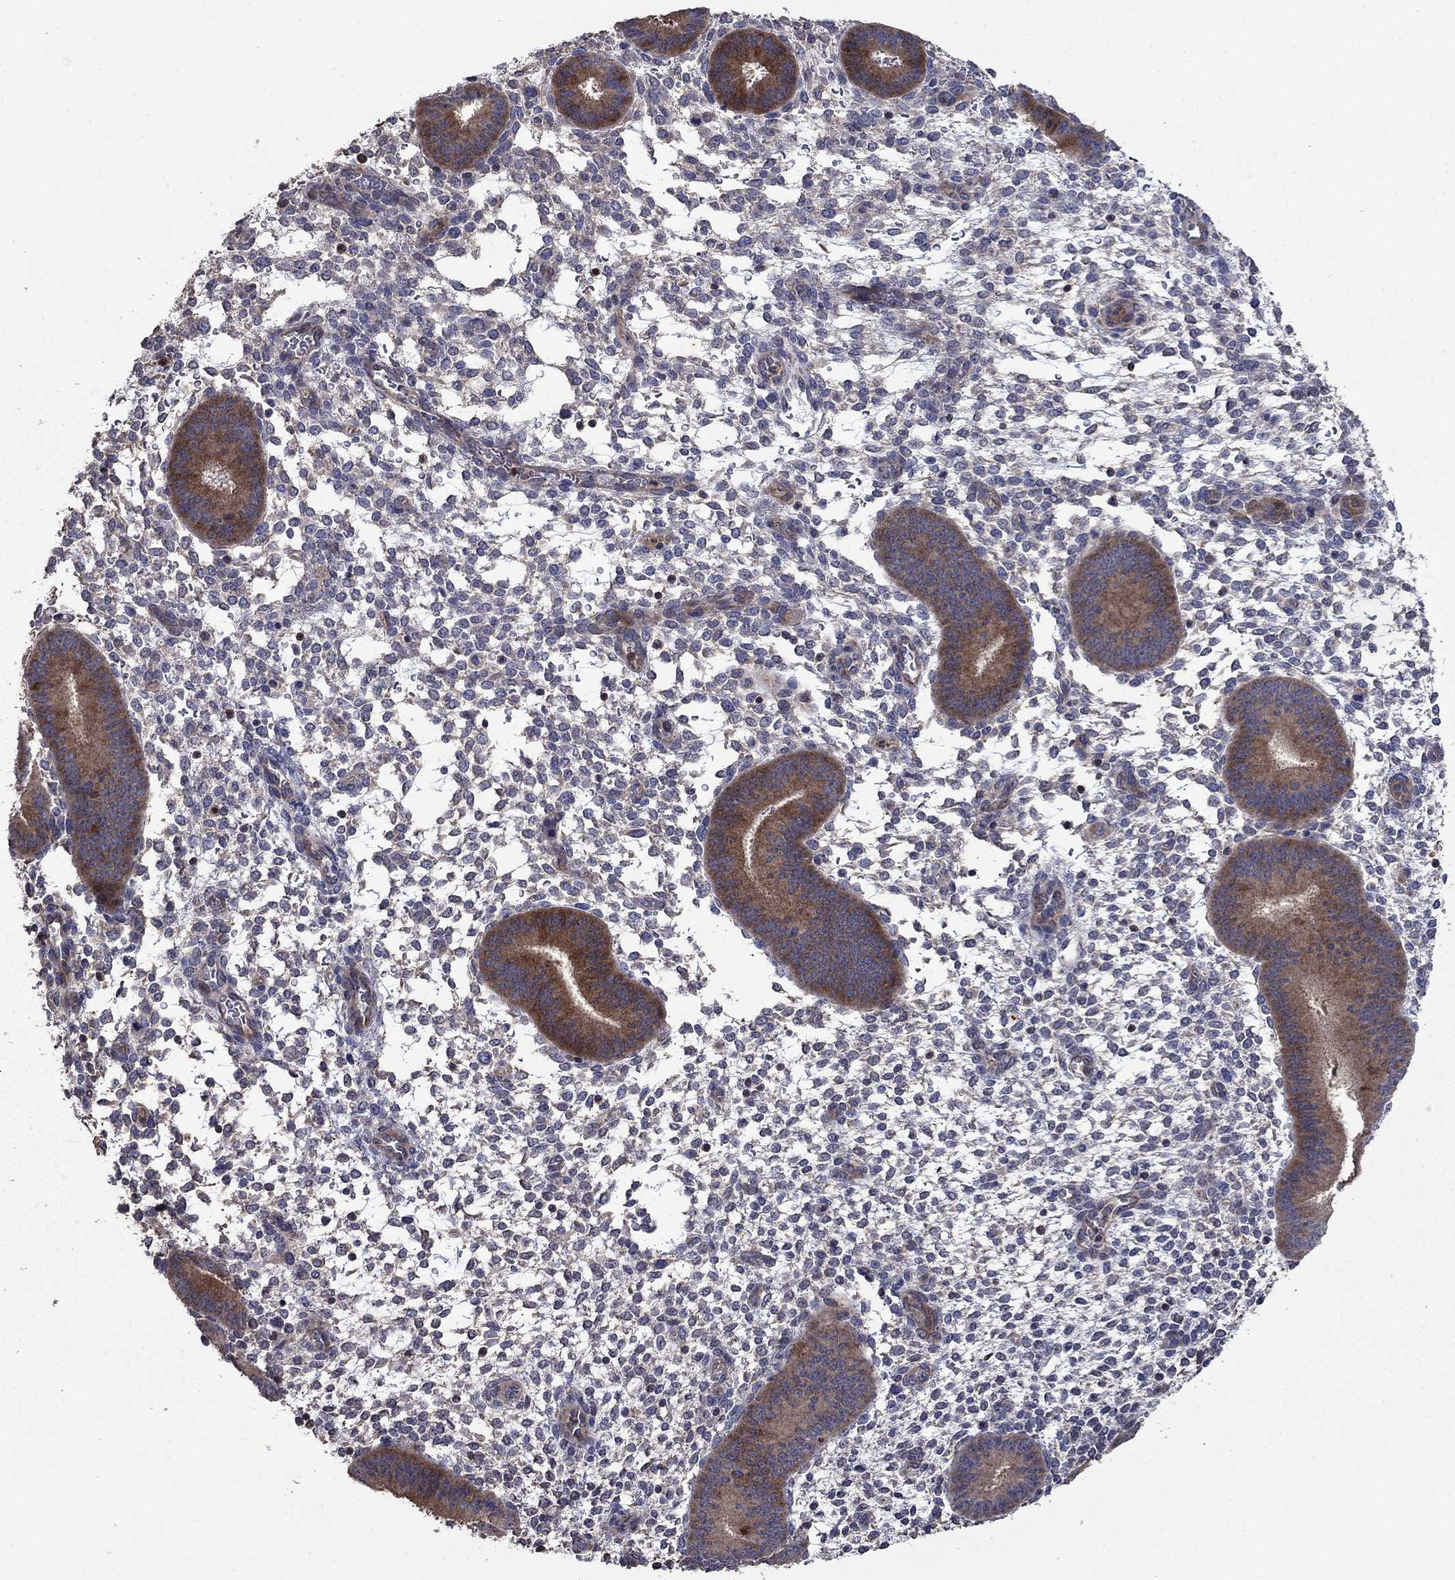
{"staining": {"intensity": "negative", "quantity": "none", "location": "none"}, "tissue": "endometrium", "cell_type": "Cells in endometrial stroma", "image_type": "normal", "snomed": [{"axis": "morphology", "description": "Normal tissue, NOS"}, {"axis": "topography", "description": "Endometrium"}], "caption": "This is an immunohistochemistry image of normal human endometrium. There is no staining in cells in endometrial stroma.", "gene": "DVL1", "patient": {"sex": "female", "age": 39}}